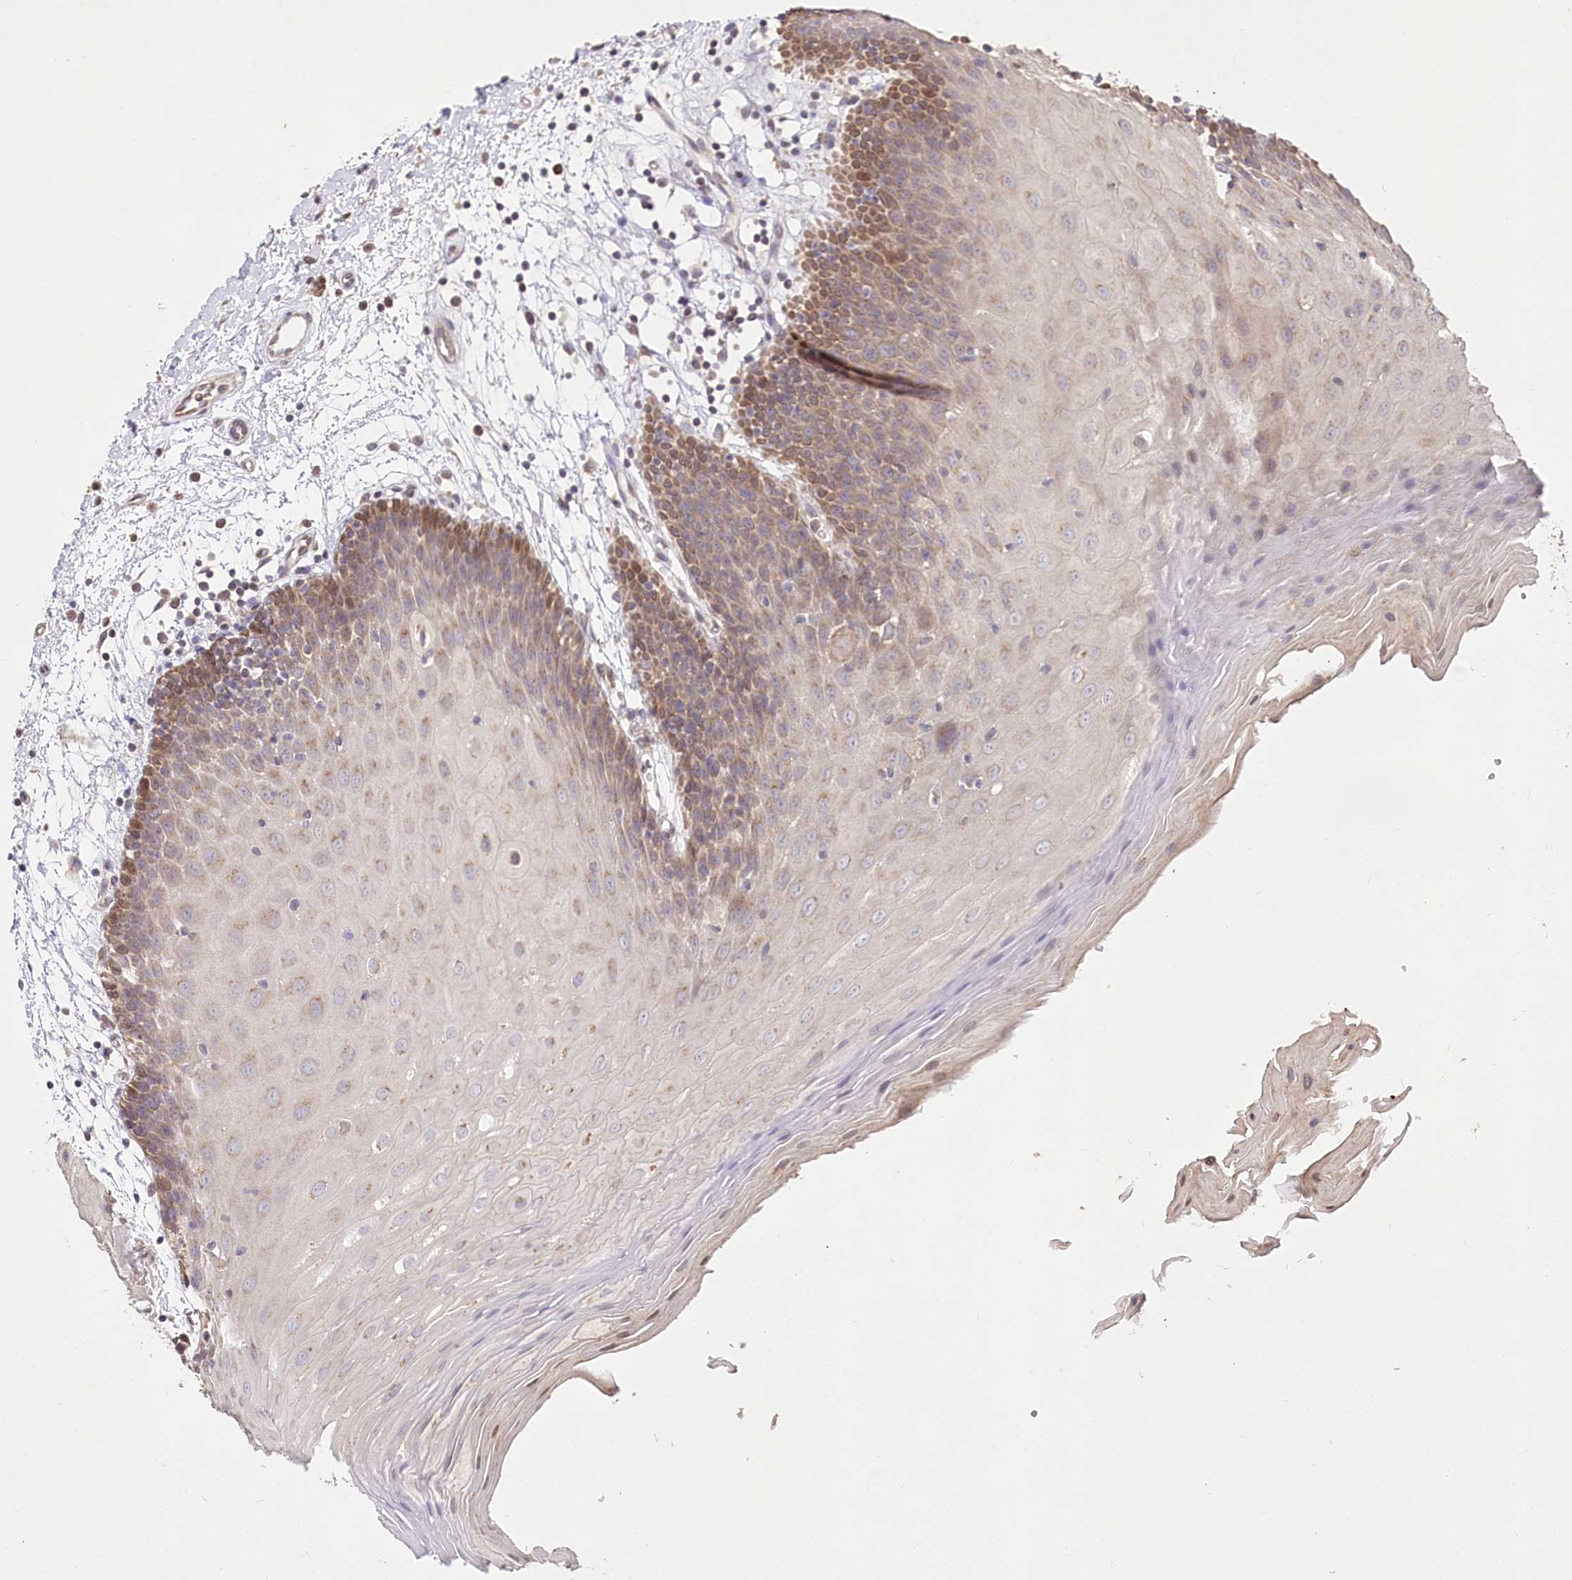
{"staining": {"intensity": "moderate", "quantity": "25%-75%", "location": "cytoplasmic/membranous,nuclear"}, "tissue": "oral mucosa", "cell_type": "Squamous epithelial cells", "image_type": "normal", "snomed": [{"axis": "morphology", "description": "Normal tissue, NOS"}, {"axis": "topography", "description": "Skeletal muscle"}, {"axis": "topography", "description": "Oral tissue"}, {"axis": "topography", "description": "Salivary gland"}, {"axis": "topography", "description": "Peripheral nerve tissue"}], "caption": "DAB immunohistochemical staining of unremarkable oral mucosa demonstrates moderate cytoplasmic/membranous,nuclear protein staining in approximately 25%-75% of squamous epithelial cells. (Stains: DAB (3,3'-diaminobenzidine) in brown, nuclei in blue, Microscopy: brightfield microscopy at high magnification).", "gene": "STT3B", "patient": {"sex": "male", "age": 54}}